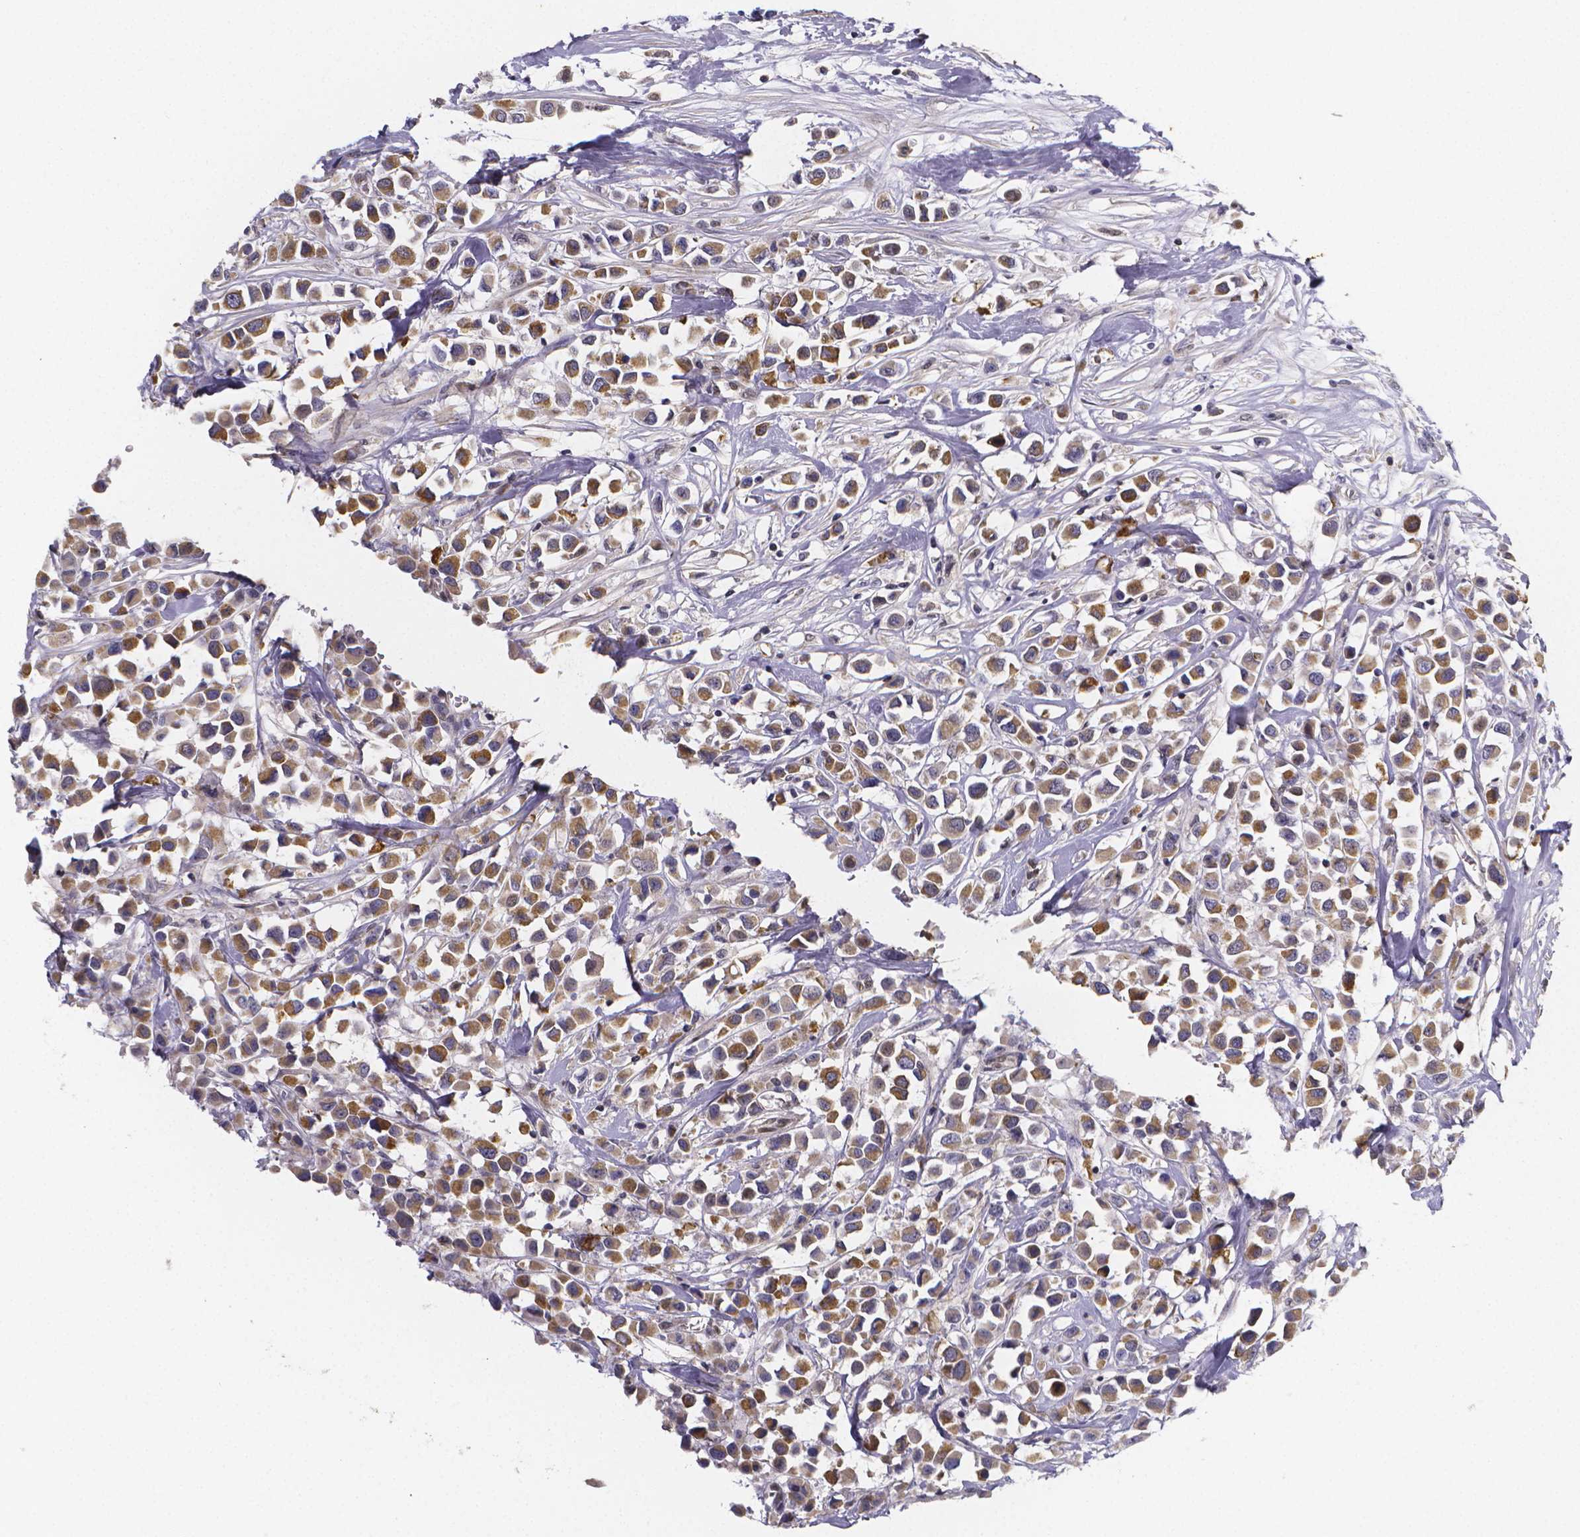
{"staining": {"intensity": "moderate", "quantity": "25%-75%", "location": "cytoplasmic/membranous"}, "tissue": "breast cancer", "cell_type": "Tumor cells", "image_type": "cancer", "snomed": [{"axis": "morphology", "description": "Duct carcinoma"}, {"axis": "topography", "description": "Breast"}], "caption": "The immunohistochemical stain shows moderate cytoplasmic/membranous expression in tumor cells of breast cancer (invasive ductal carcinoma) tissue. Nuclei are stained in blue.", "gene": "PAH", "patient": {"sex": "female", "age": 61}}